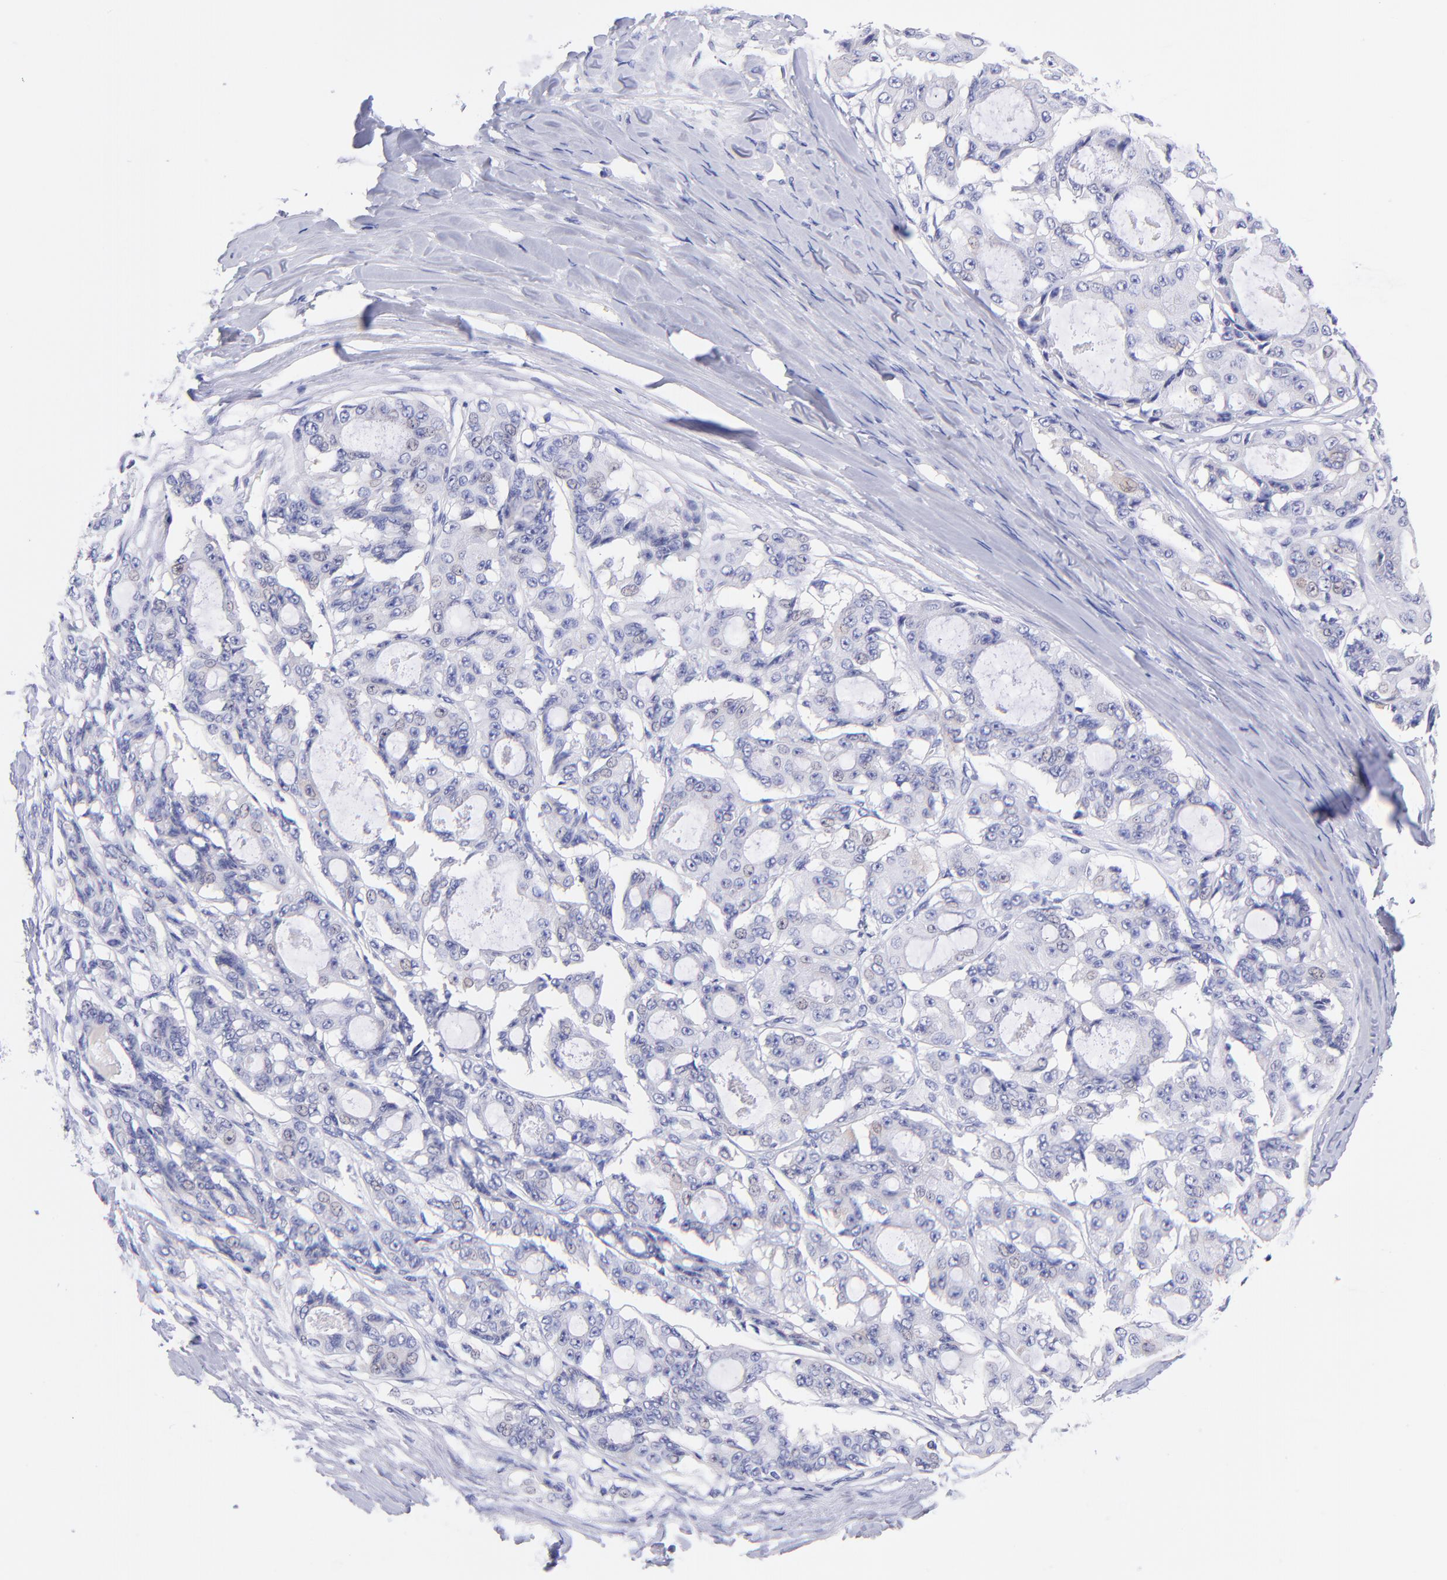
{"staining": {"intensity": "negative", "quantity": "none", "location": "none"}, "tissue": "ovarian cancer", "cell_type": "Tumor cells", "image_type": "cancer", "snomed": [{"axis": "morphology", "description": "Carcinoma, endometroid"}, {"axis": "topography", "description": "Ovary"}], "caption": "Tumor cells show no significant staining in ovarian cancer. Nuclei are stained in blue.", "gene": "RAB3B", "patient": {"sex": "female", "age": 61}}